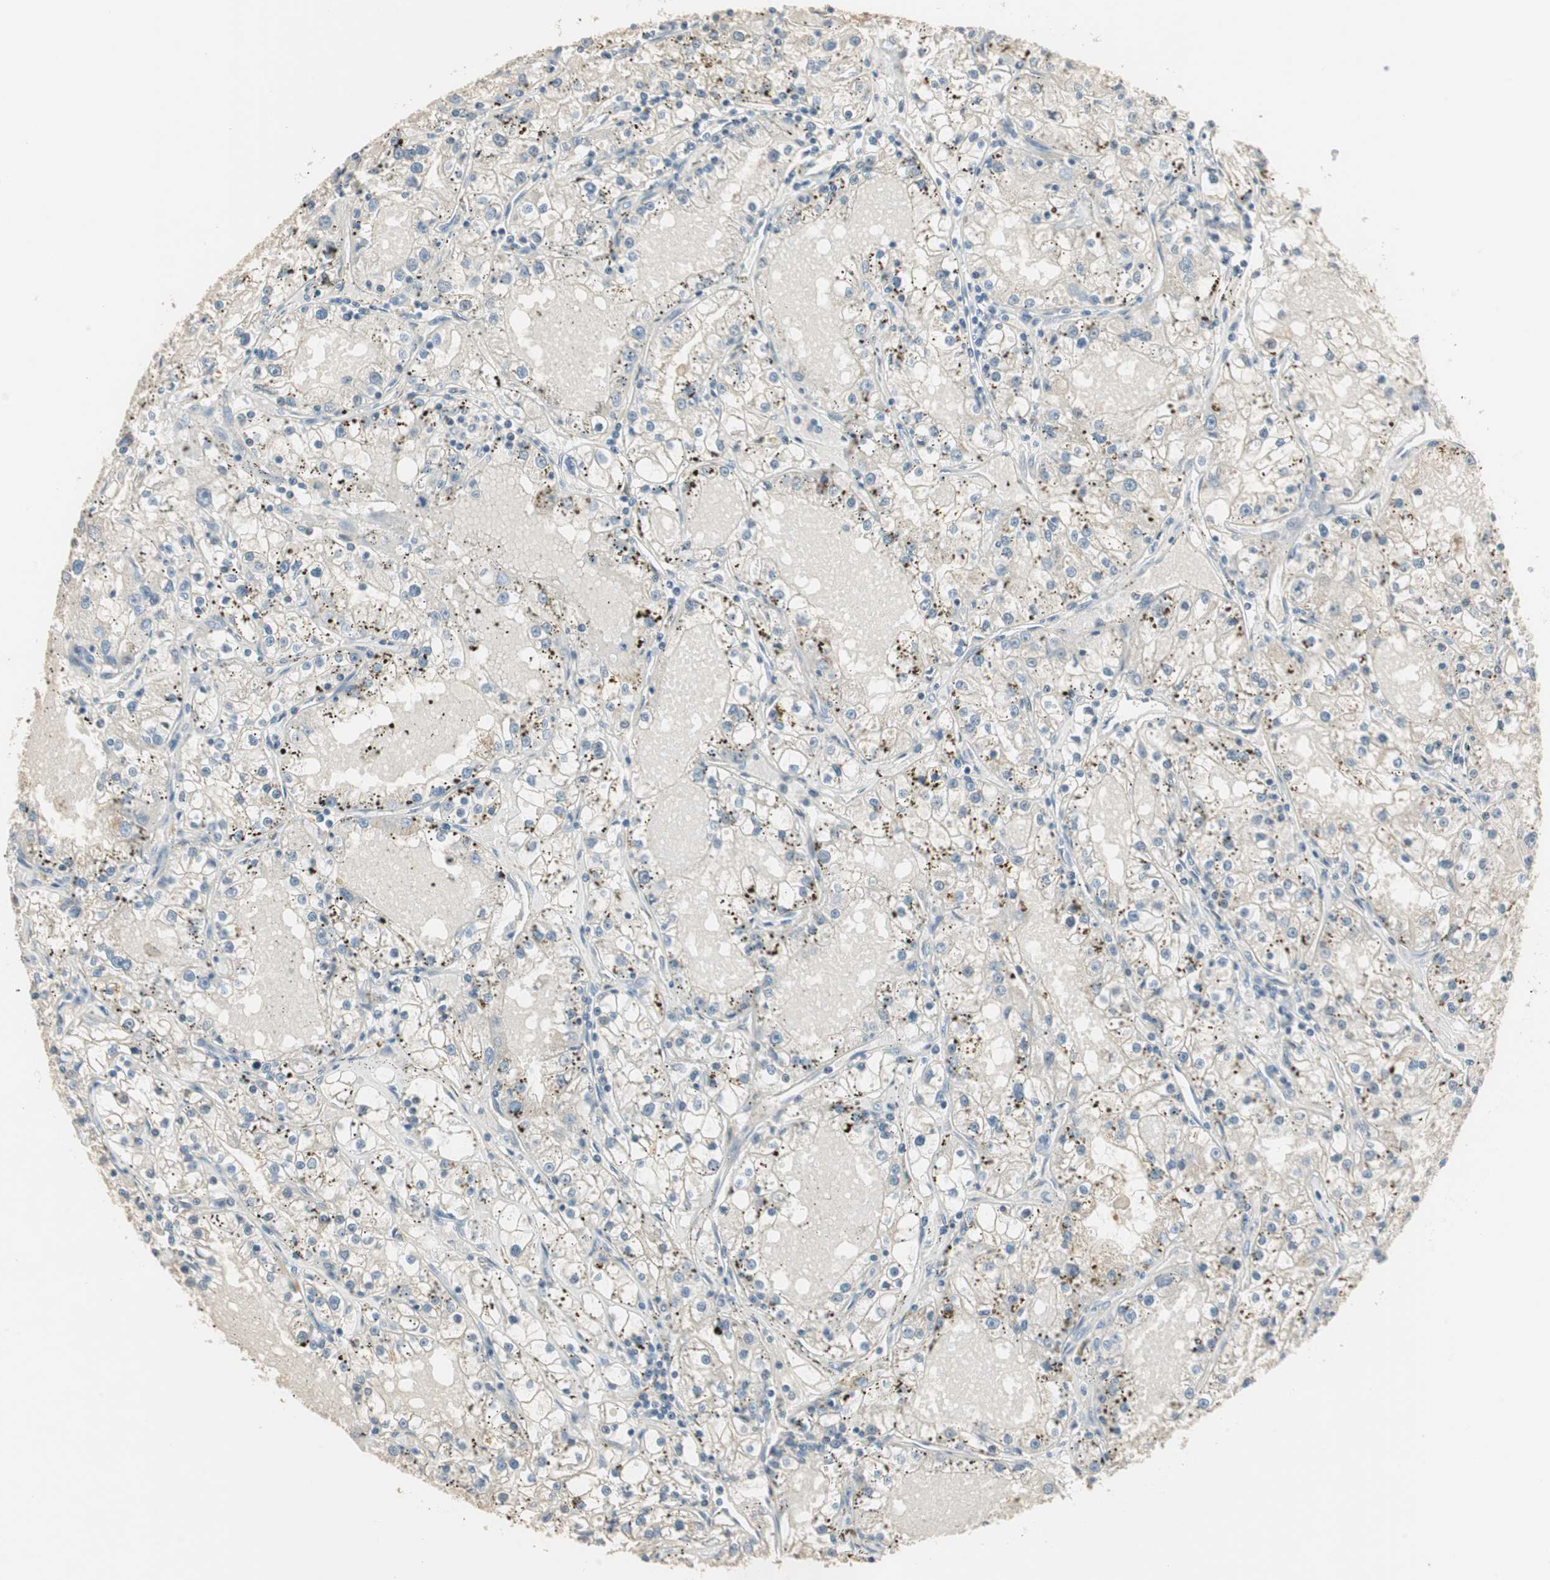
{"staining": {"intensity": "negative", "quantity": "none", "location": "none"}, "tissue": "renal cancer", "cell_type": "Tumor cells", "image_type": "cancer", "snomed": [{"axis": "morphology", "description": "Adenocarcinoma, NOS"}, {"axis": "topography", "description": "Kidney"}], "caption": "The immunohistochemistry histopathology image has no significant expression in tumor cells of renal cancer (adenocarcinoma) tissue.", "gene": "RUNX2", "patient": {"sex": "male", "age": 56}}